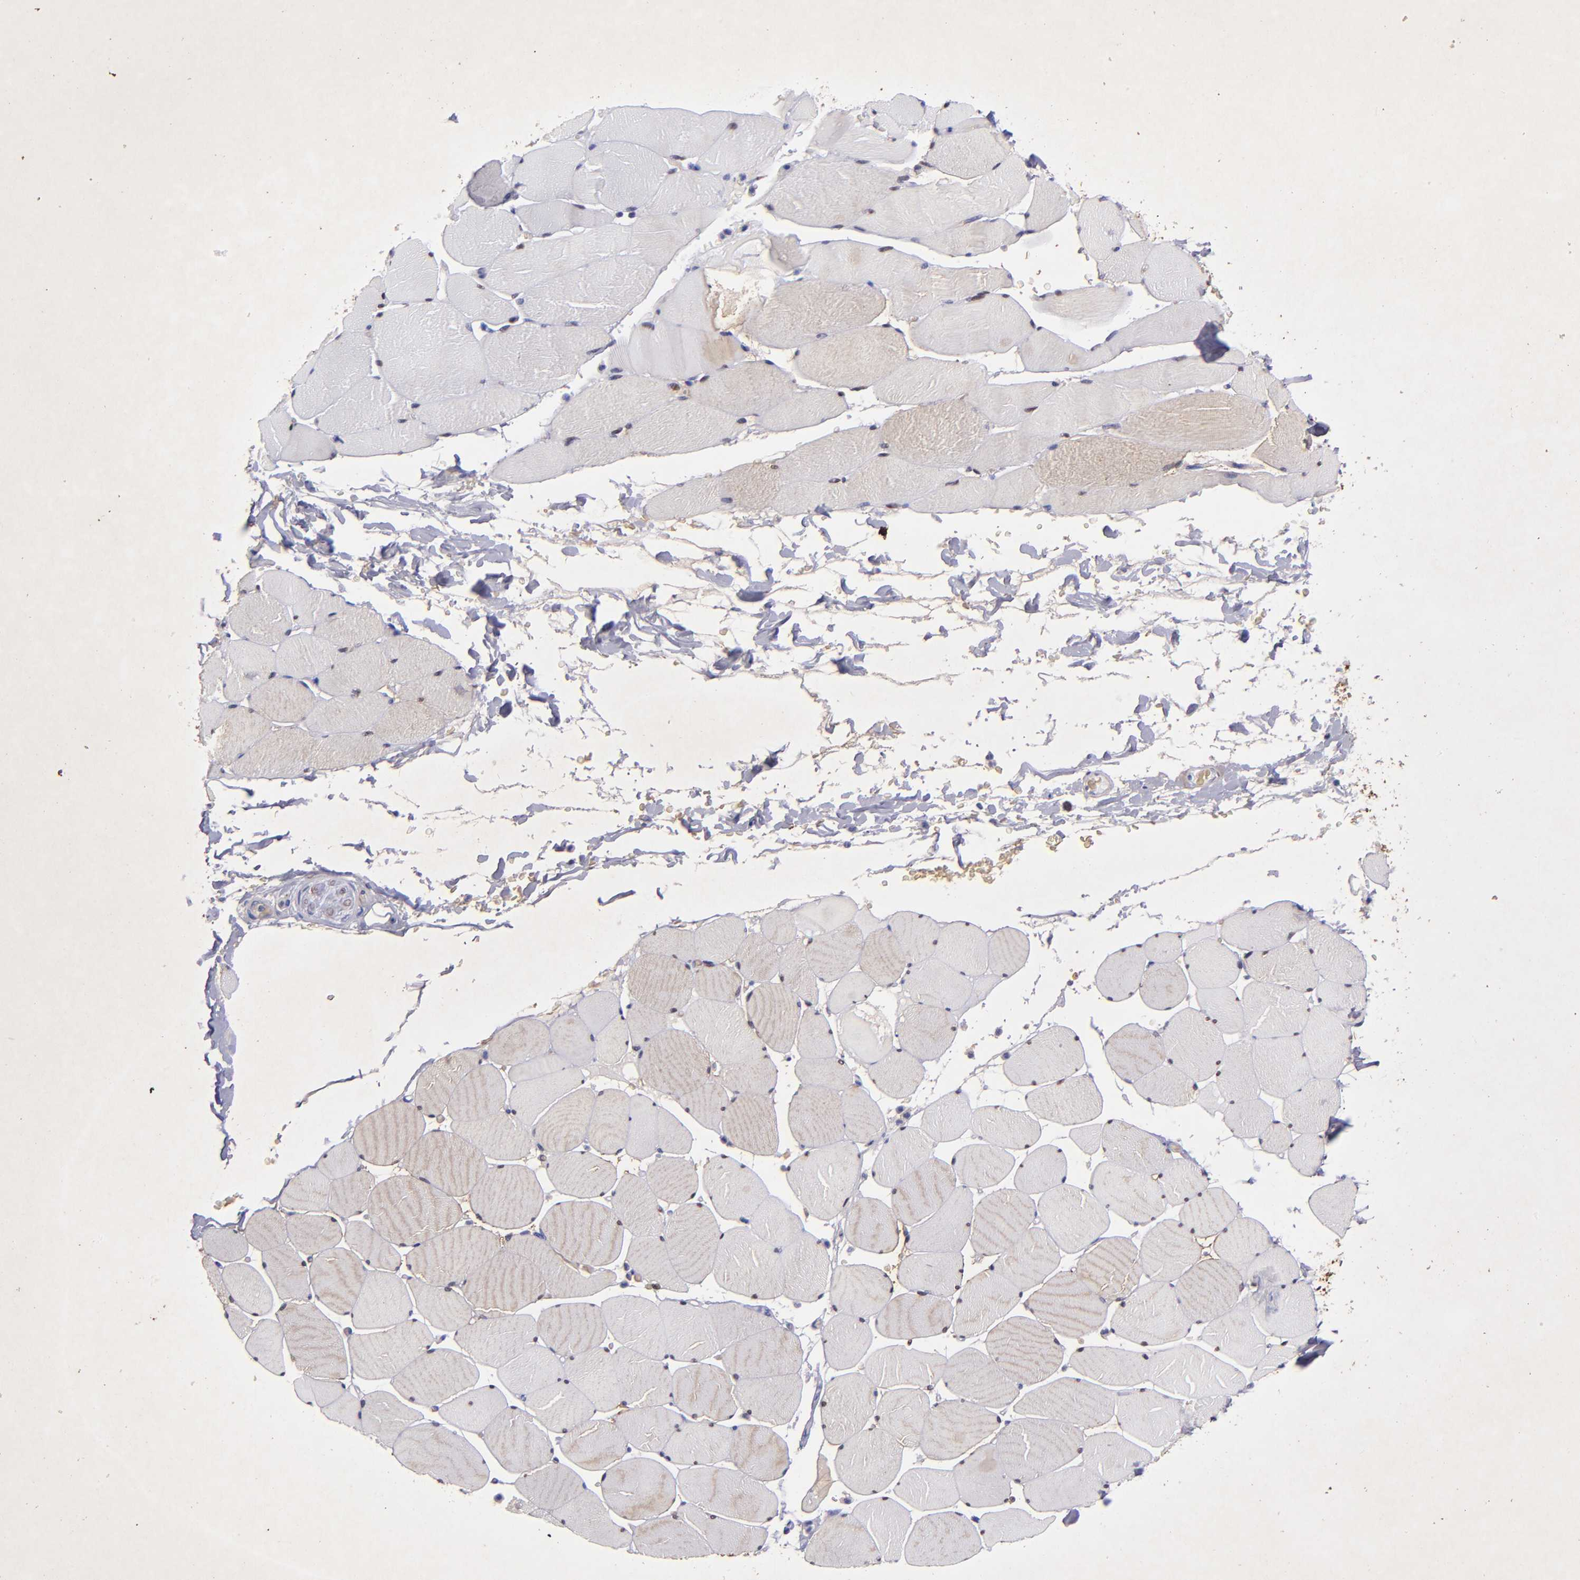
{"staining": {"intensity": "negative", "quantity": "none", "location": "none"}, "tissue": "skeletal muscle", "cell_type": "Myocytes", "image_type": "normal", "snomed": [{"axis": "morphology", "description": "Normal tissue, NOS"}, {"axis": "topography", "description": "Skeletal muscle"}], "caption": "A high-resolution photomicrograph shows IHC staining of unremarkable skeletal muscle, which demonstrates no significant staining in myocytes. (Stains: DAB (3,3'-diaminobenzidine) immunohistochemistry (IHC) with hematoxylin counter stain, Microscopy: brightfield microscopy at high magnification).", "gene": "TG", "patient": {"sex": "male", "age": 62}}